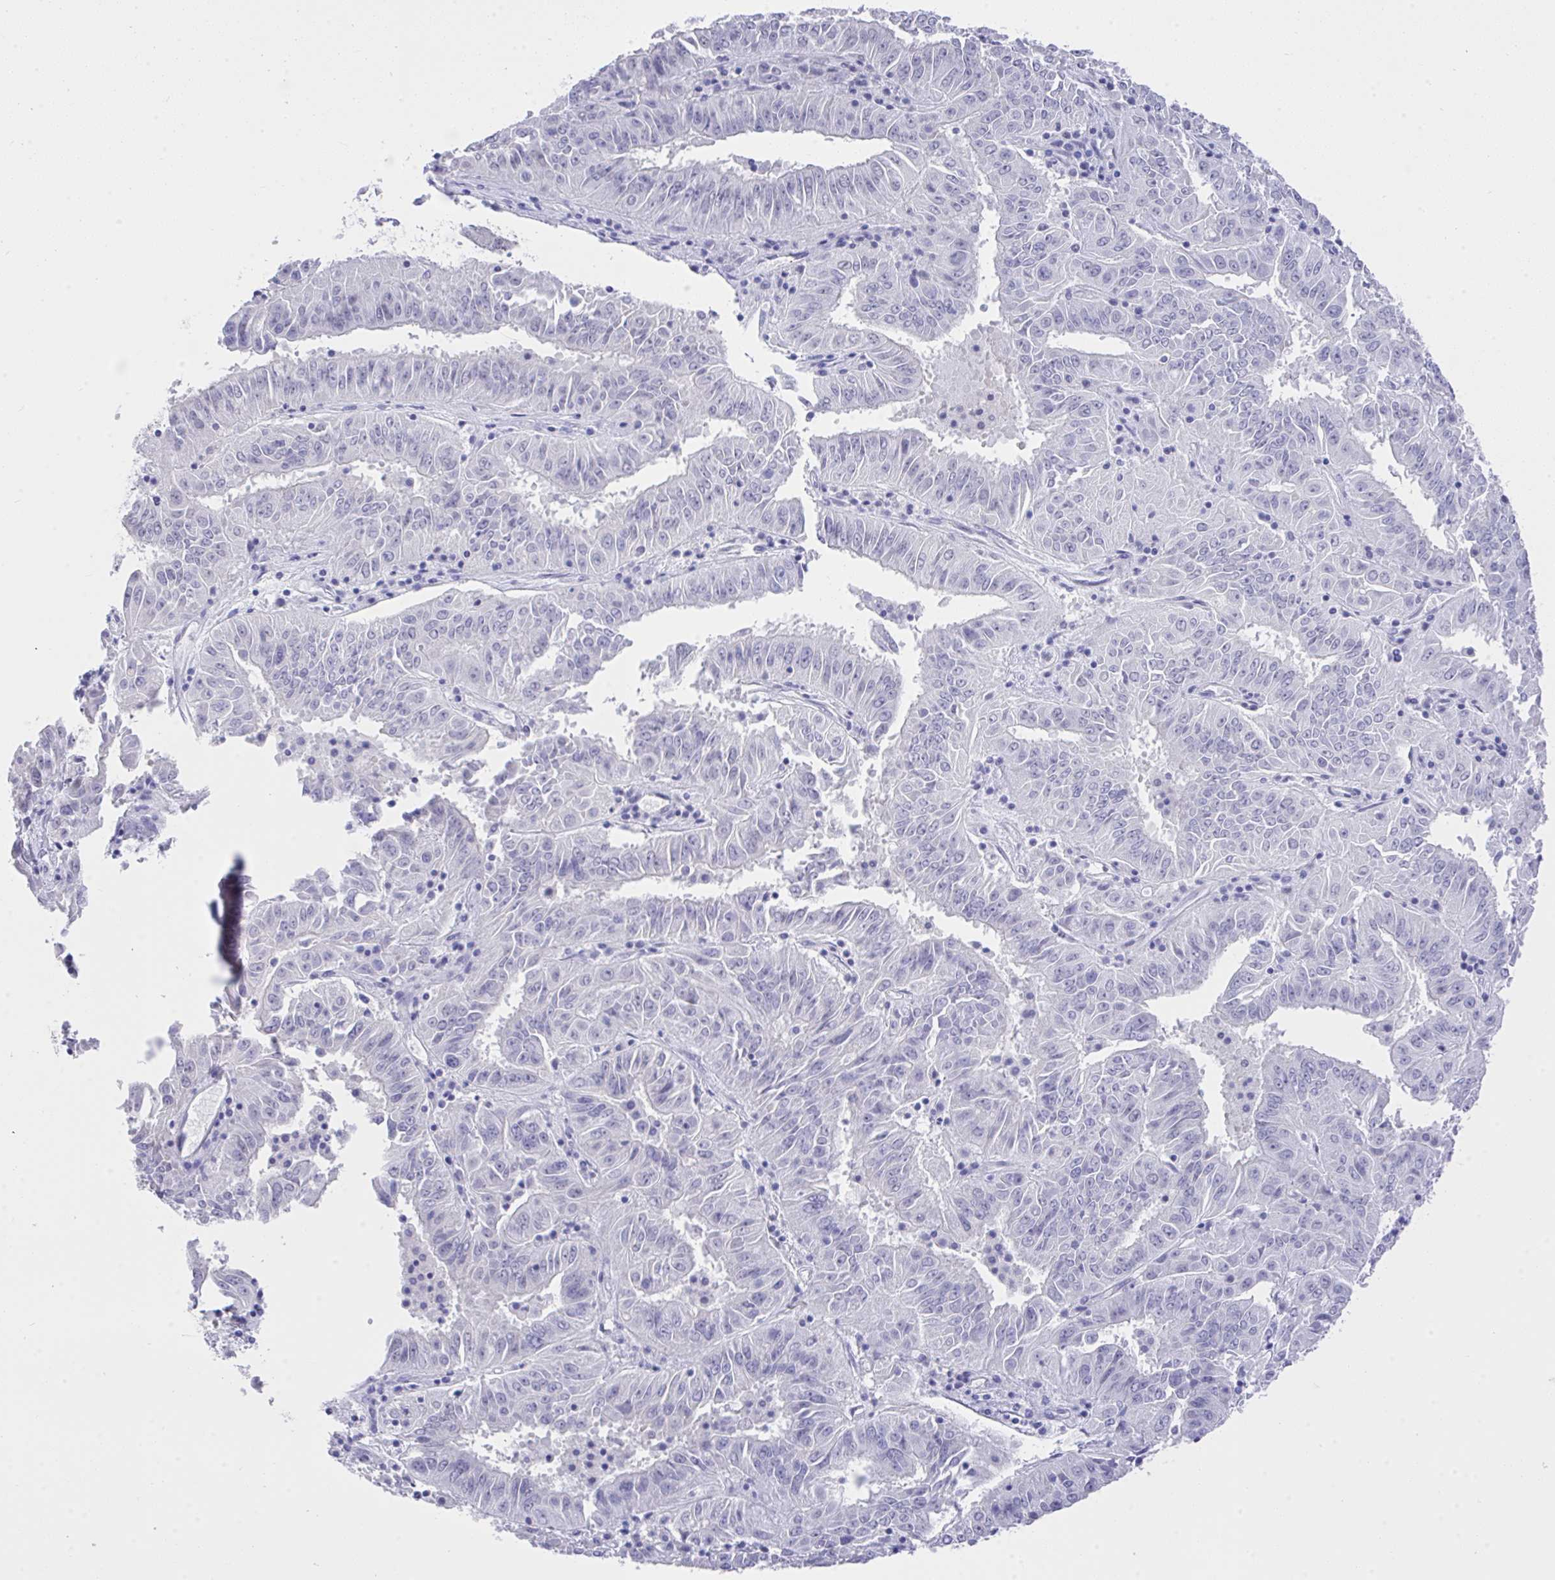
{"staining": {"intensity": "negative", "quantity": "none", "location": "none"}, "tissue": "pancreatic cancer", "cell_type": "Tumor cells", "image_type": "cancer", "snomed": [{"axis": "morphology", "description": "Adenocarcinoma, NOS"}, {"axis": "topography", "description": "Pancreas"}], "caption": "This is an immunohistochemistry histopathology image of human pancreatic cancer (adenocarcinoma). There is no staining in tumor cells.", "gene": "MS4A12", "patient": {"sex": "male", "age": 63}}